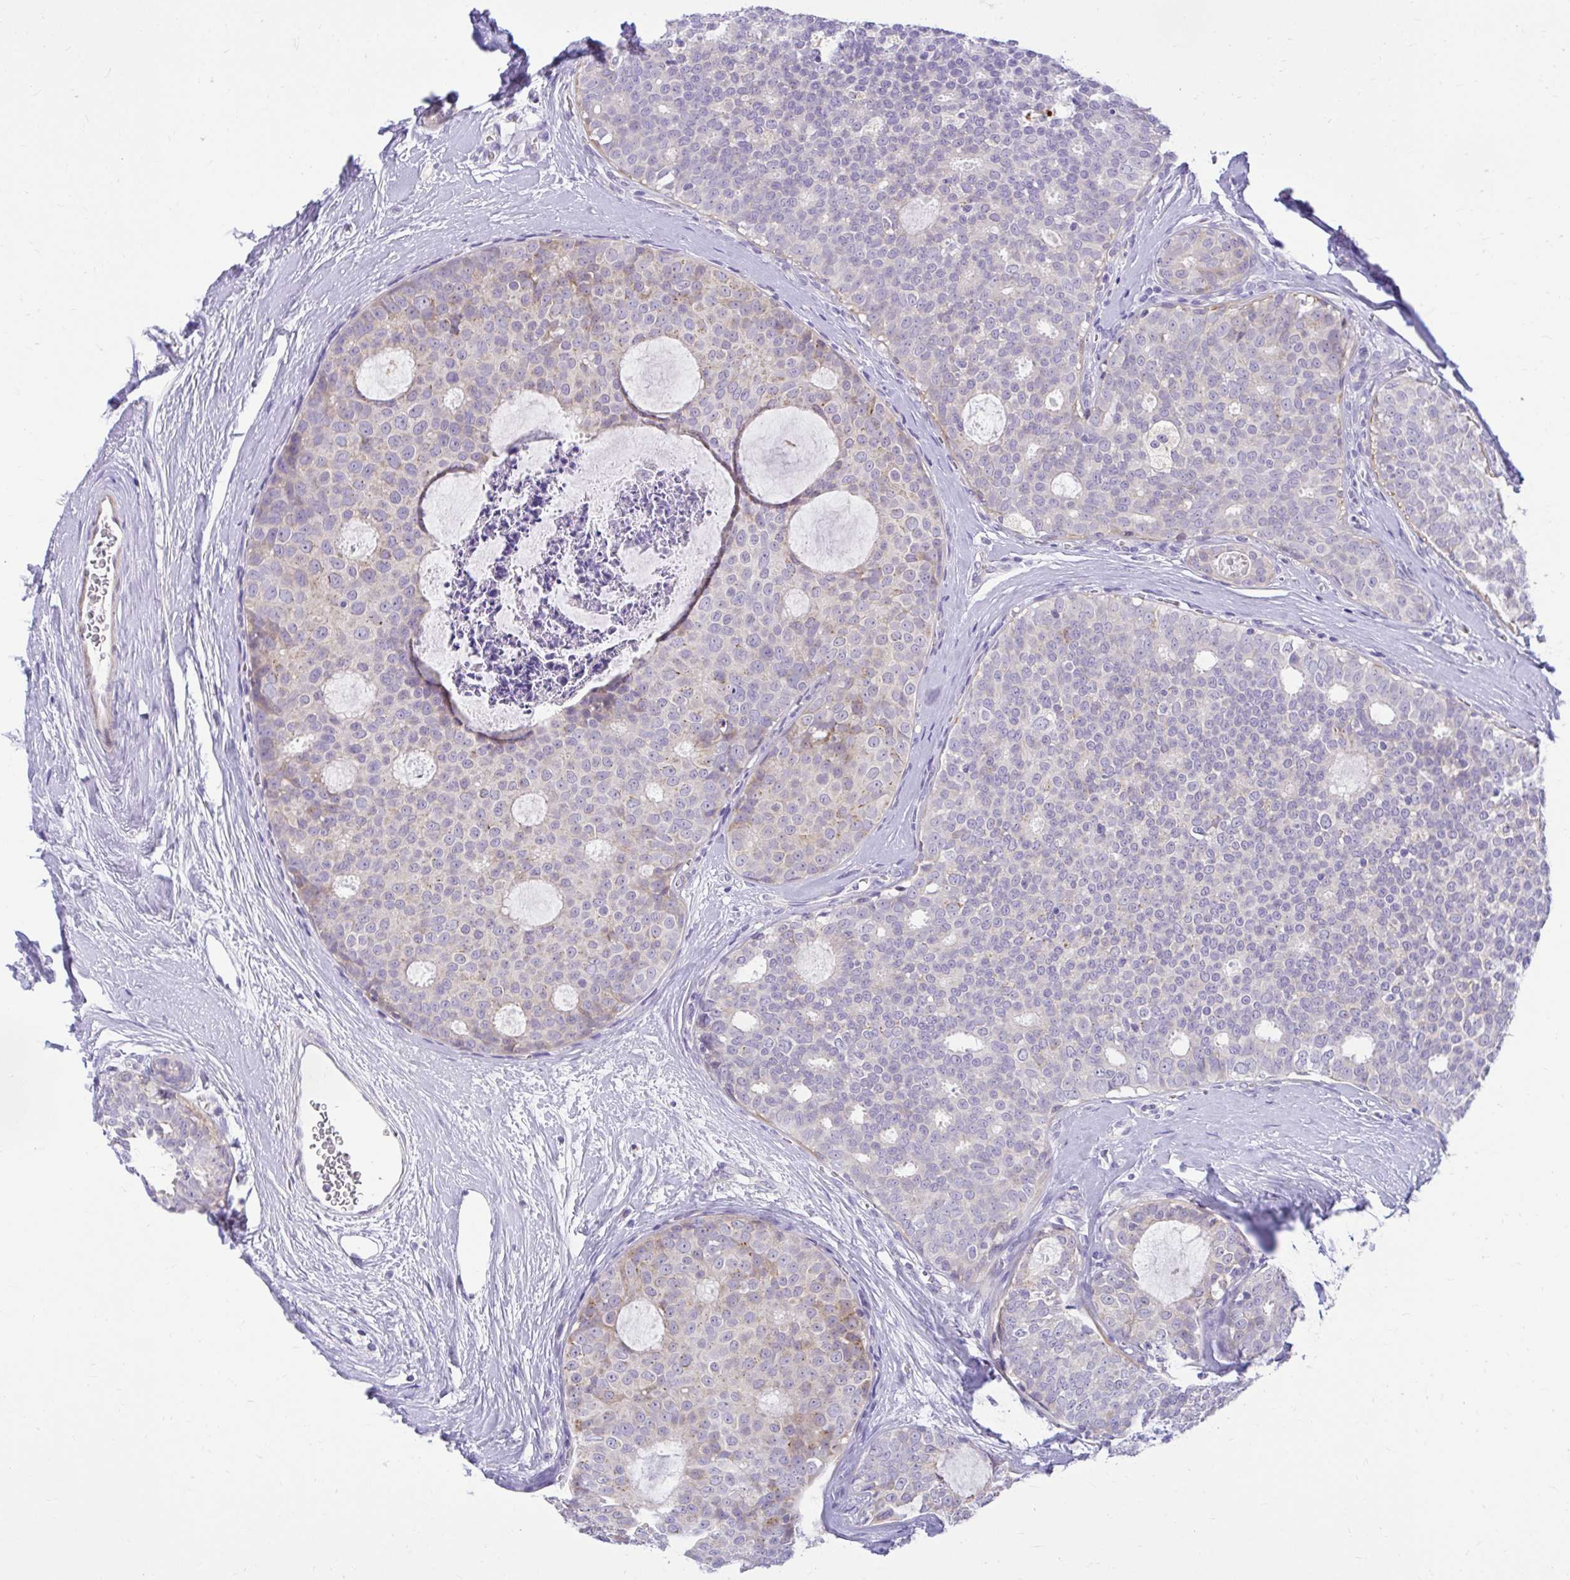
{"staining": {"intensity": "weak", "quantity": "<25%", "location": "cytoplasmic/membranous"}, "tissue": "breast cancer", "cell_type": "Tumor cells", "image_type": "cancer", "snomed": [{"axis": "morphology", "description": "Duct carcinoma"}, {"axis": "topography", "description": "Breast"}], "caption": "Invasive ductal carcinoma (breast) was stained to show a protein in brown. There is no significant staining in tumor cells. (Brightfield microscopy of DAB (3,3'-diaminobenzidine) immunohistochemistry at high magnification).", "gene": "PKN3", "patient": {"sex": "female", "age": 45}}